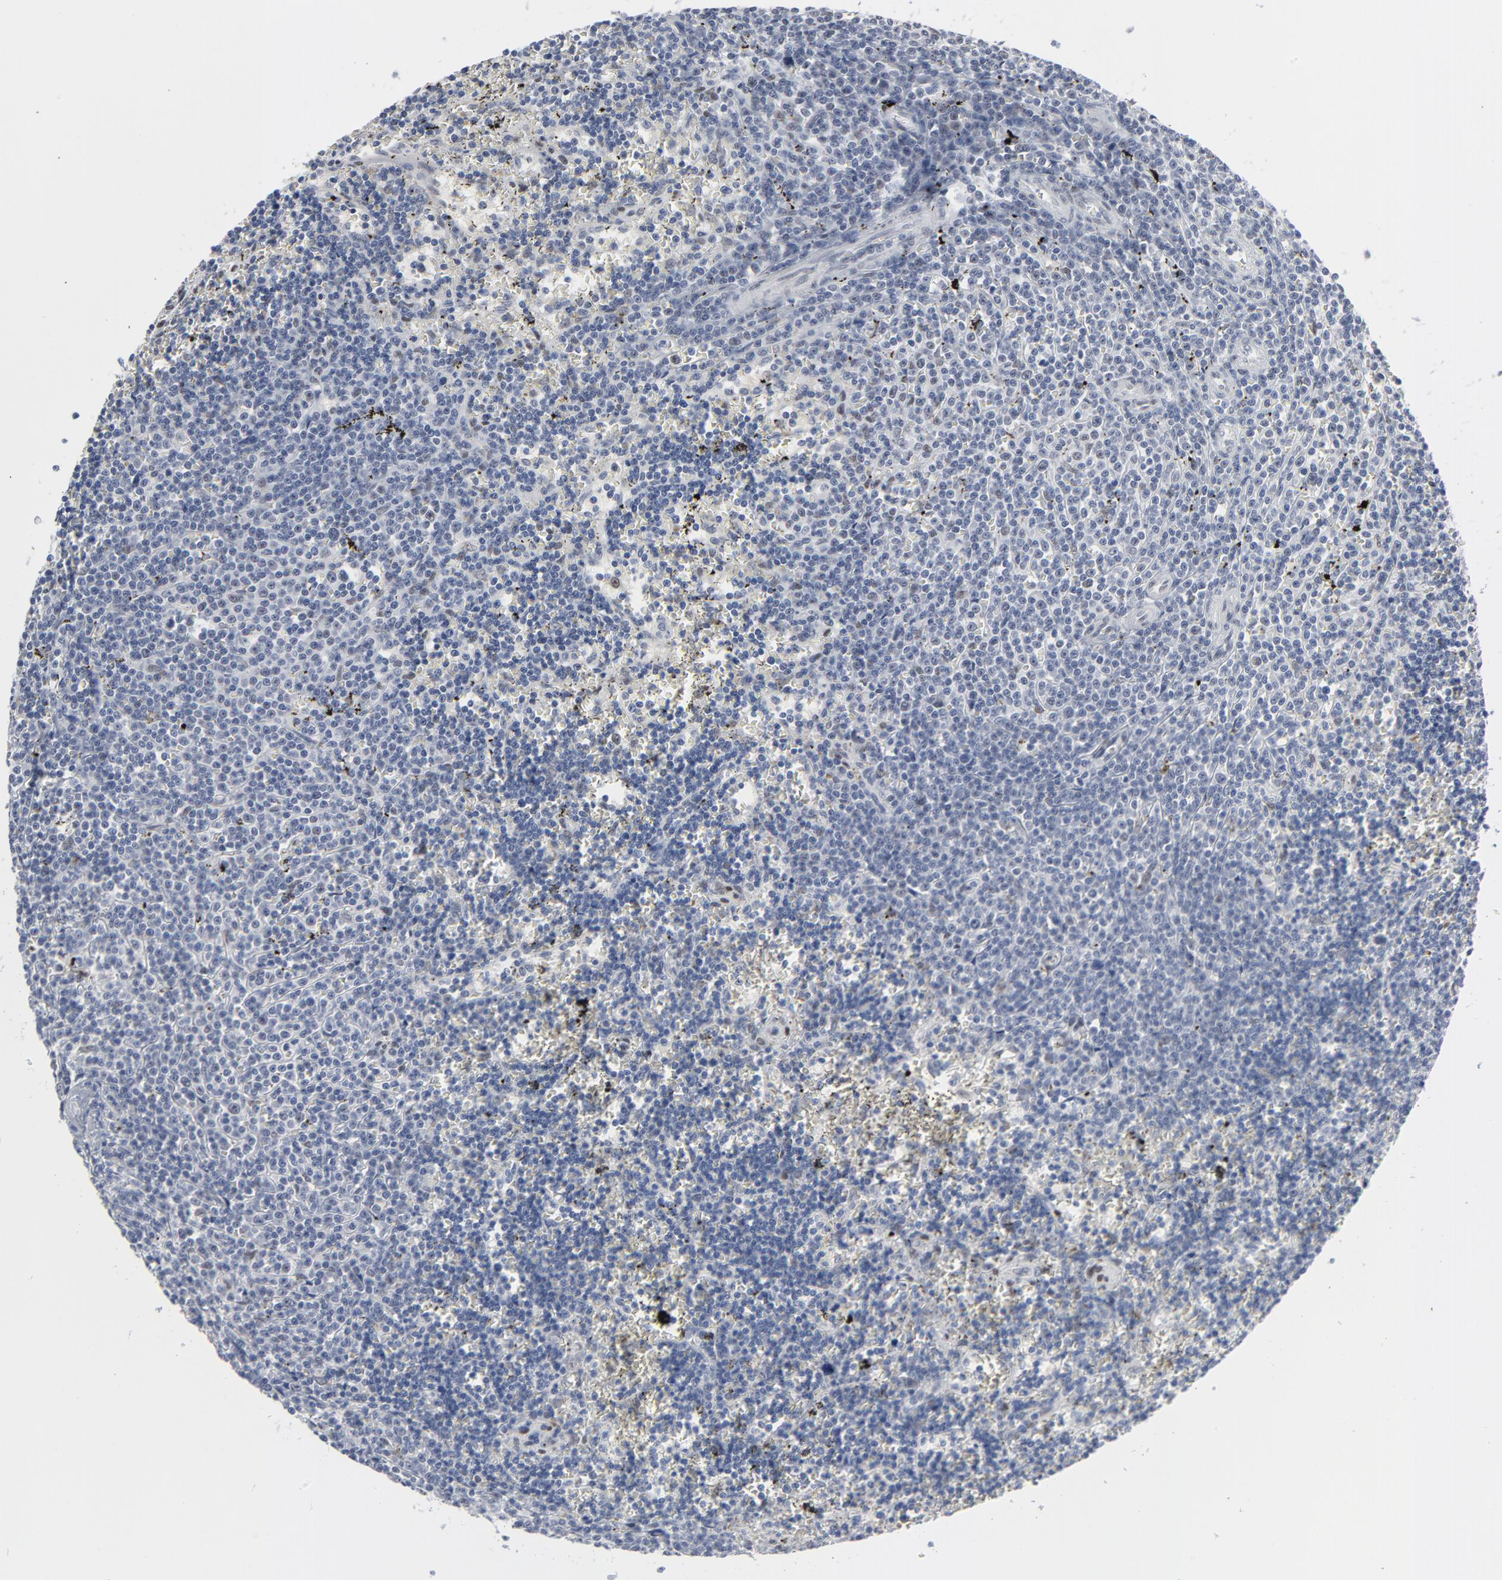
{"staining": {"intensity": "negative", "quantity": "none", "location": "none"}, "tissue": "lymphoma", "cell_type": "Tumor cells", "image_type": "cancer", "snomed": [{"axis": "morphology", "description": "Malignant lymphoma, non-Hodgkin's type, Low grade"}, {"axis": "topography", "description": "Spleen"}], "caption": "Tumor cells show no significant staining in lymphoma.", "gene": "ATF7", "patient": {"sex": "male", "age": 60}}